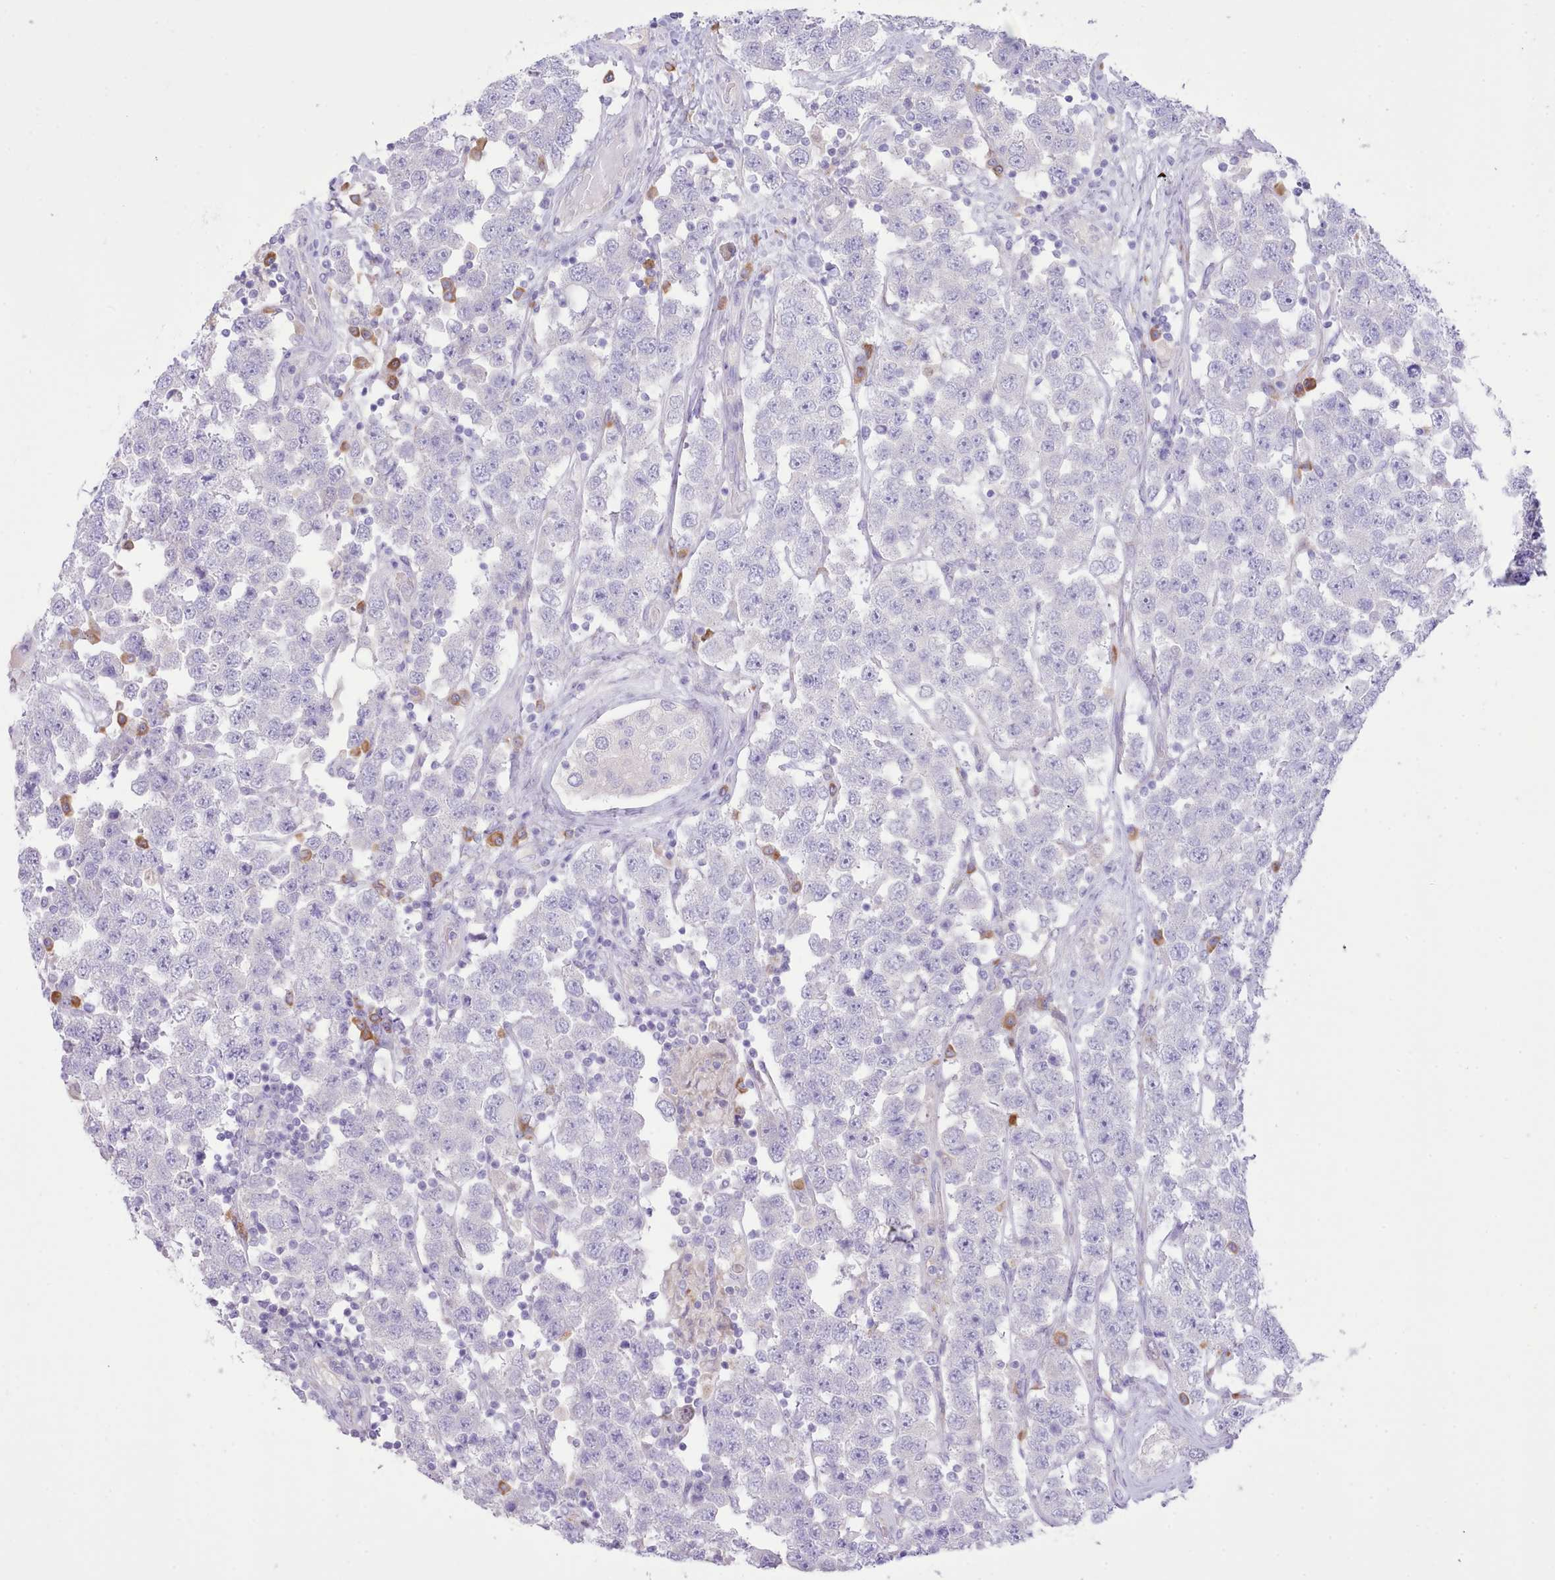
{"staining": {"intensity": "negative", "quantity": "none", "location": "none"}, "tissue": "testis cancer", "cell_type": "Tumor cells", "image_type": "cancer", "snomed": [{"axis": "morphology", "description": "Seminoma, NOS"}, {"axis": "topography", "description": "Testis"}], "caption": "A histopathology image of testis cancer stained for a protein shows no brown staining in tumor cells. (DAB (3,3'-diaminobenzidine) IHC with hematoxylin counter stain).", "gene": "CCL1", "patient": {"sex": "male", "age": 28}}